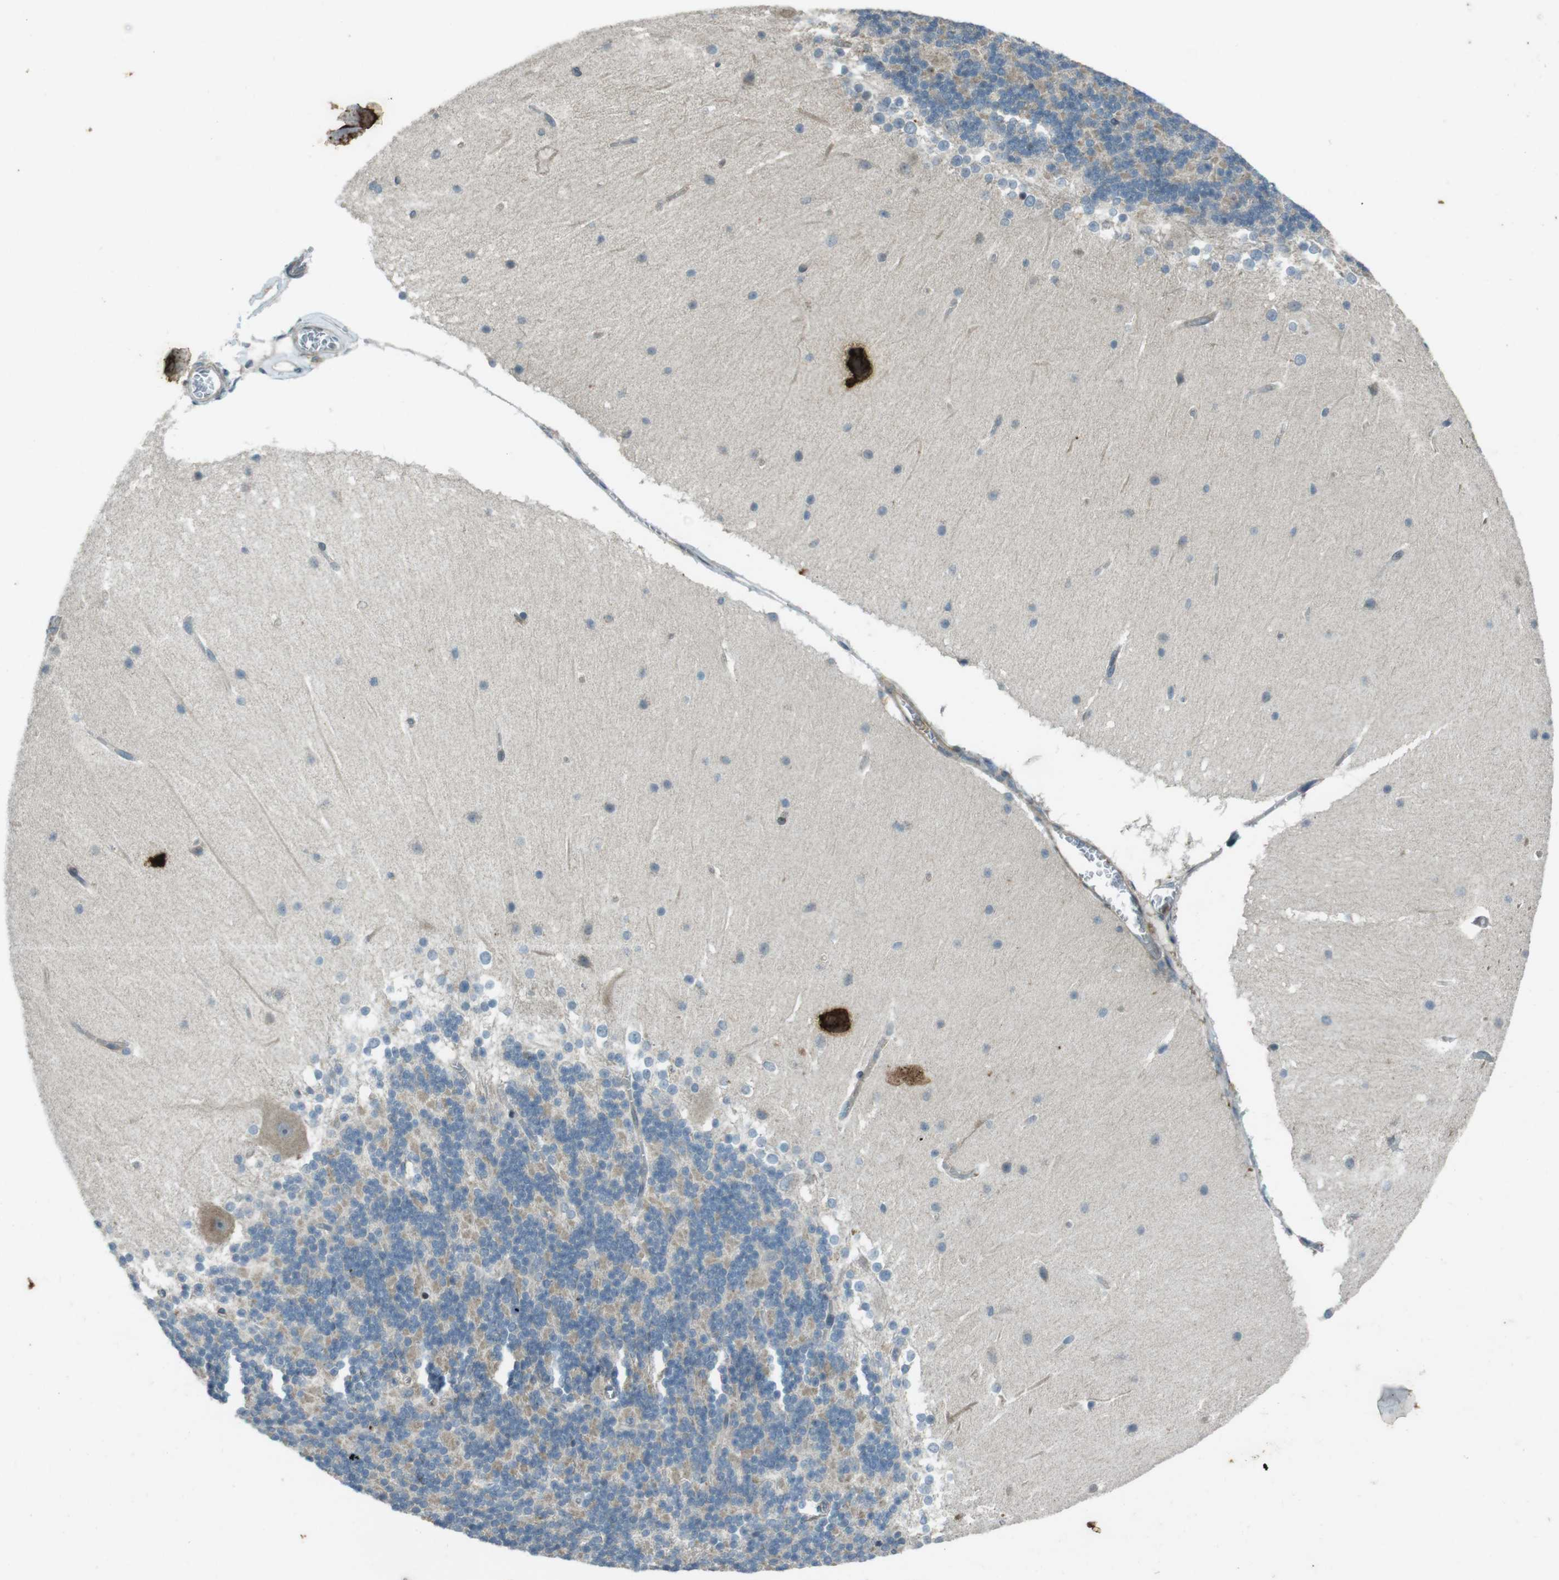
{"staining": {"intensity": "negative", "quantity": "none", "location": "none"}, "tissue": "cerebellum", "cell_type": "Cells in granular layer", "image_type": "normal", "snomed": [{"axis": "morphology", "description": "Normal tissue, NOS"}, {"axis": "topography", "description": "Cerebellum"}], "caption": "Immunohistochemical staining of benign human cerebellum displays no significant expression in cells in granular layer. (Immunohistochemistry, brightfield microscopy, high magnification).", "gene": "ZYX", "patient": {"sex": "female", "age": 19}}